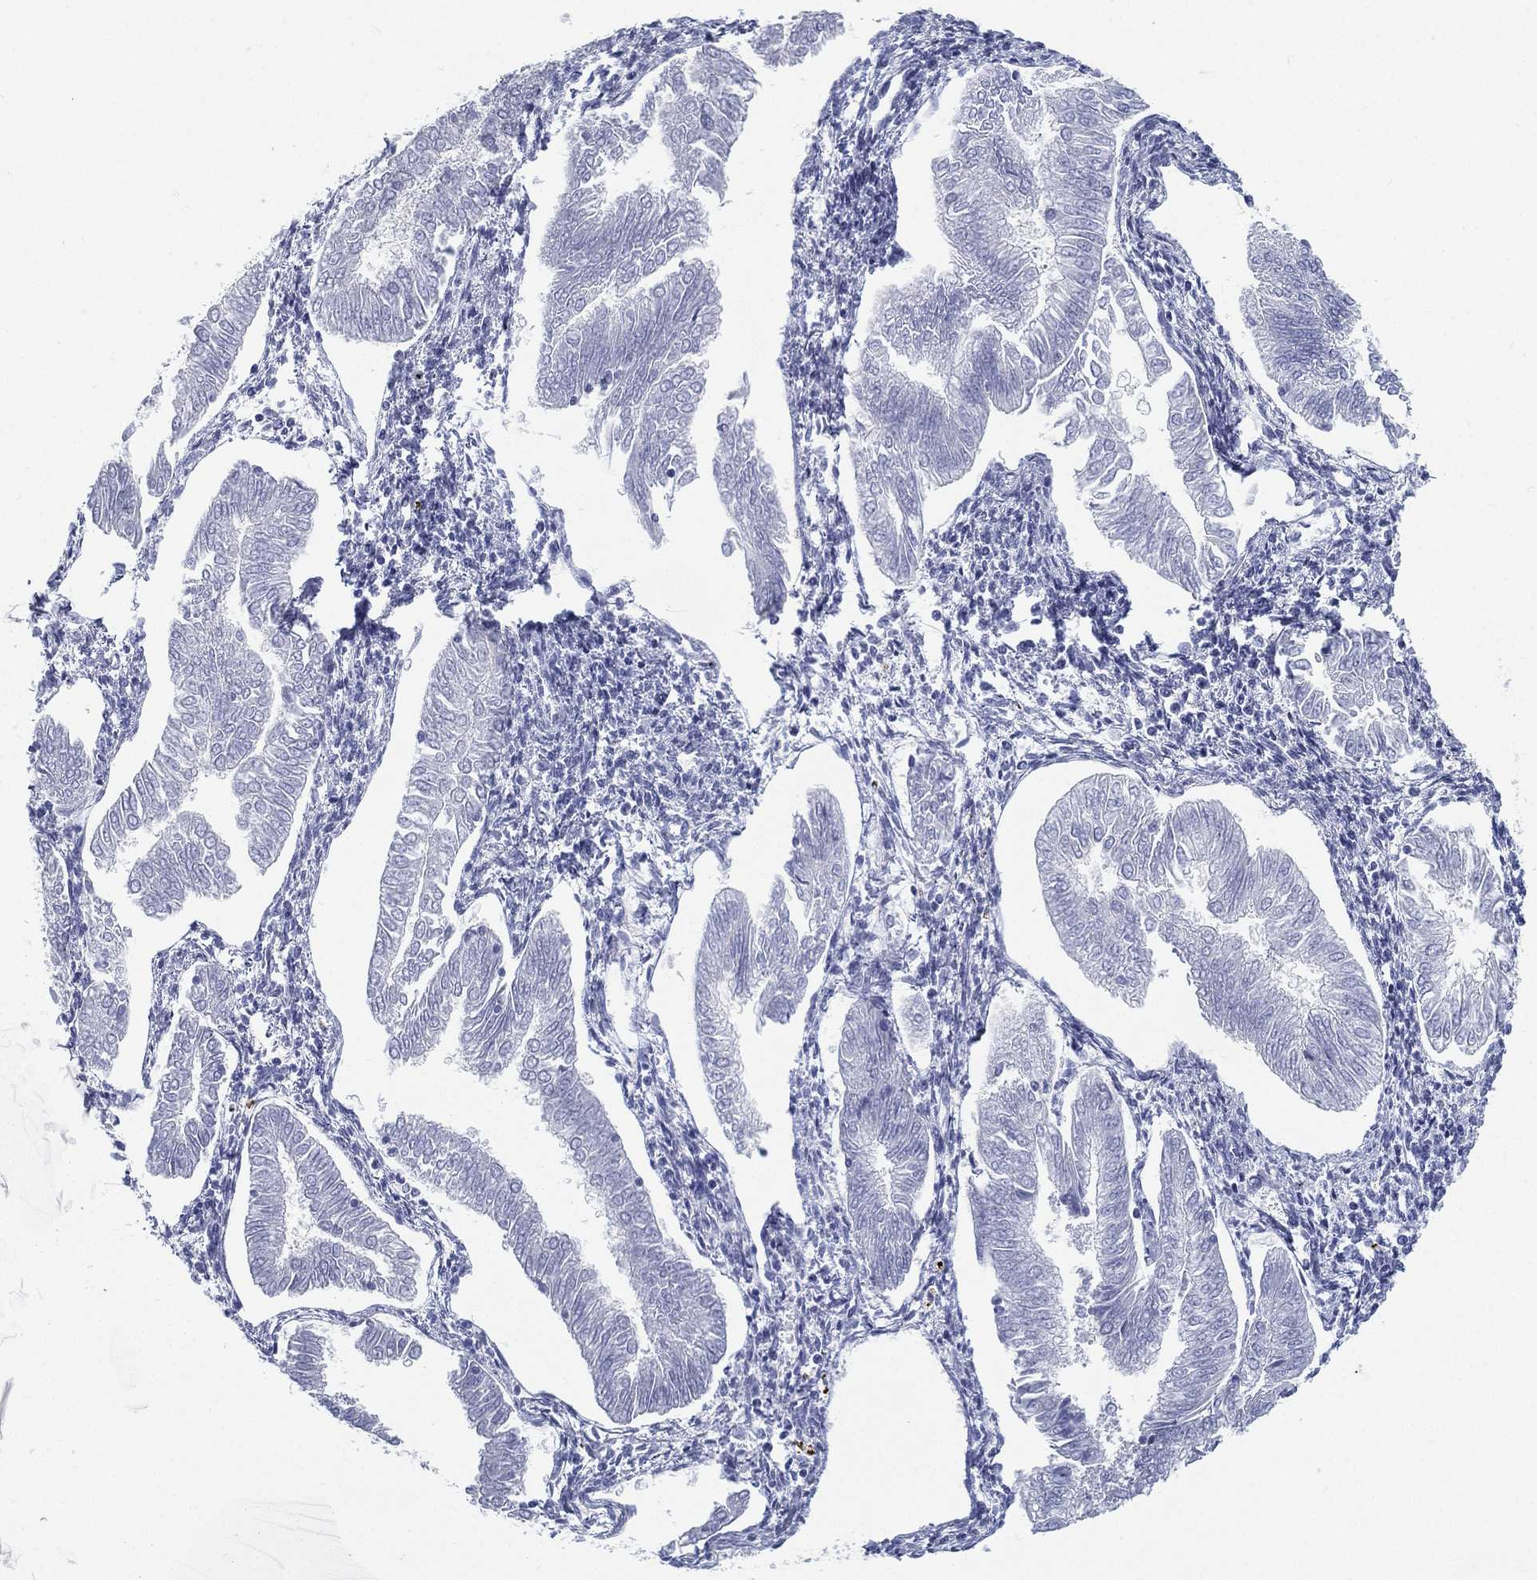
{"staining": {"intensity": "negative", "quantity": "none", "location": "none"}, "tissue": "endometrial cancer", "cell_type": "Tumor cells", "image_type": "cancer", "snomed": [{"axis": "morphology", "description": "Adenocarcinoma, NOS"}, {"axis": "topography", "description": "Endometrium"}], "caption": "Tumor cells are negative for protein expression in human endometrial cancer (adenocarcinoma).", "gene": "ATP1B2", "patient": {"sex": "female", "age": 53}}